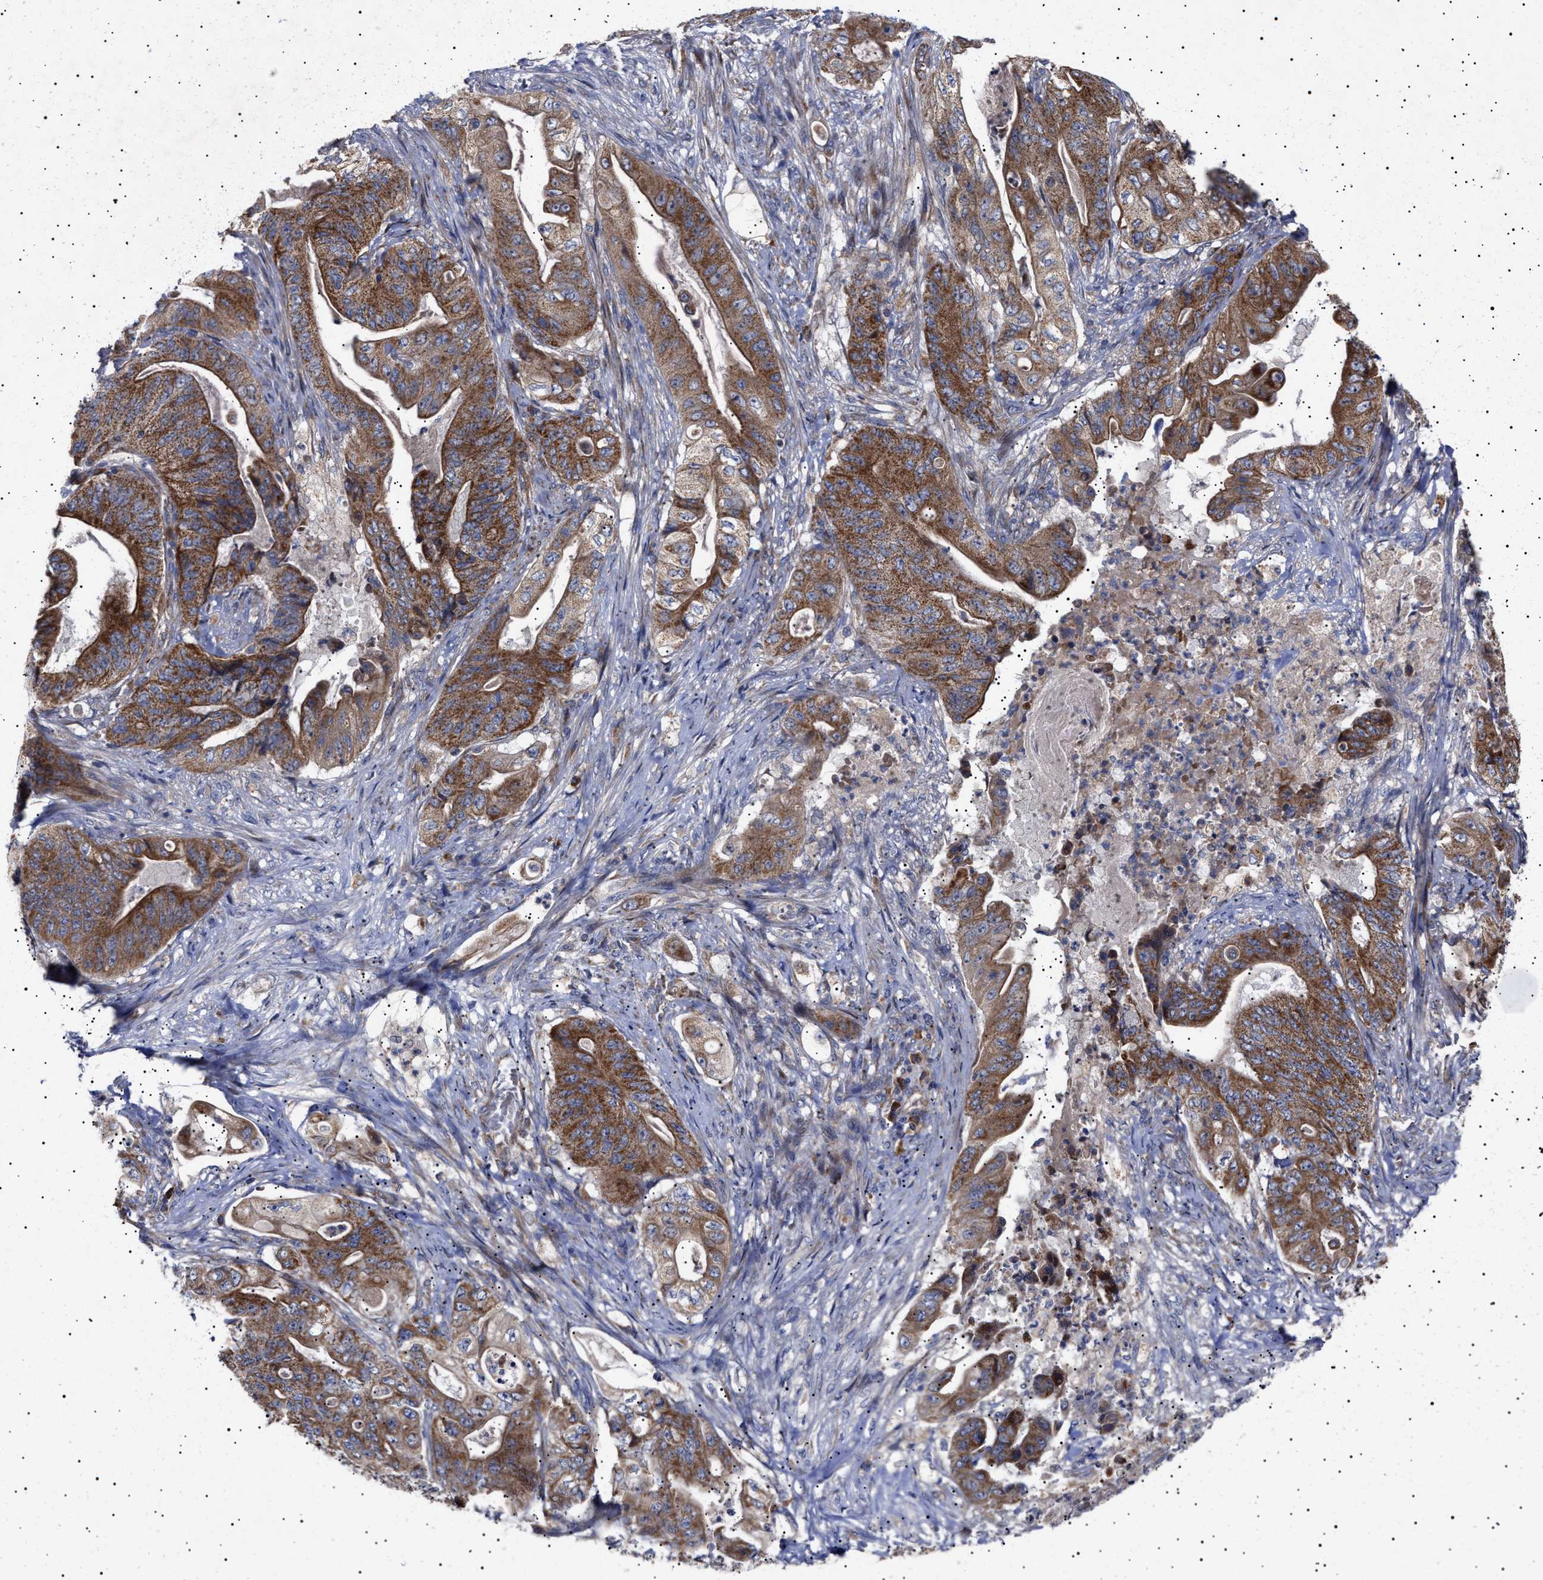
{"staining": {"intensity": "strong", "quantity": ">75%", "location": "cytoplasmic/membranous"}, "tissue": "stomach cancer", "cell_type": "Tumor cells", "image_type": "cancer", "snomed": [{"axis": "morphology", "description": "Adenocarcinoma, NOS"}, {"axis": "topography", "description": "Stomach"}], "caption": "Immunohistochemistry (IHC) (DAB (3,3'-diaminobenzidine)) staining of adenocarcinoma (stomach) displays strong cytoplasmic/membranous protein positivity in approximately >75% of tumor cells.", "gene": "MRPL10", "patient": {"sex": "female", "age": 73}}